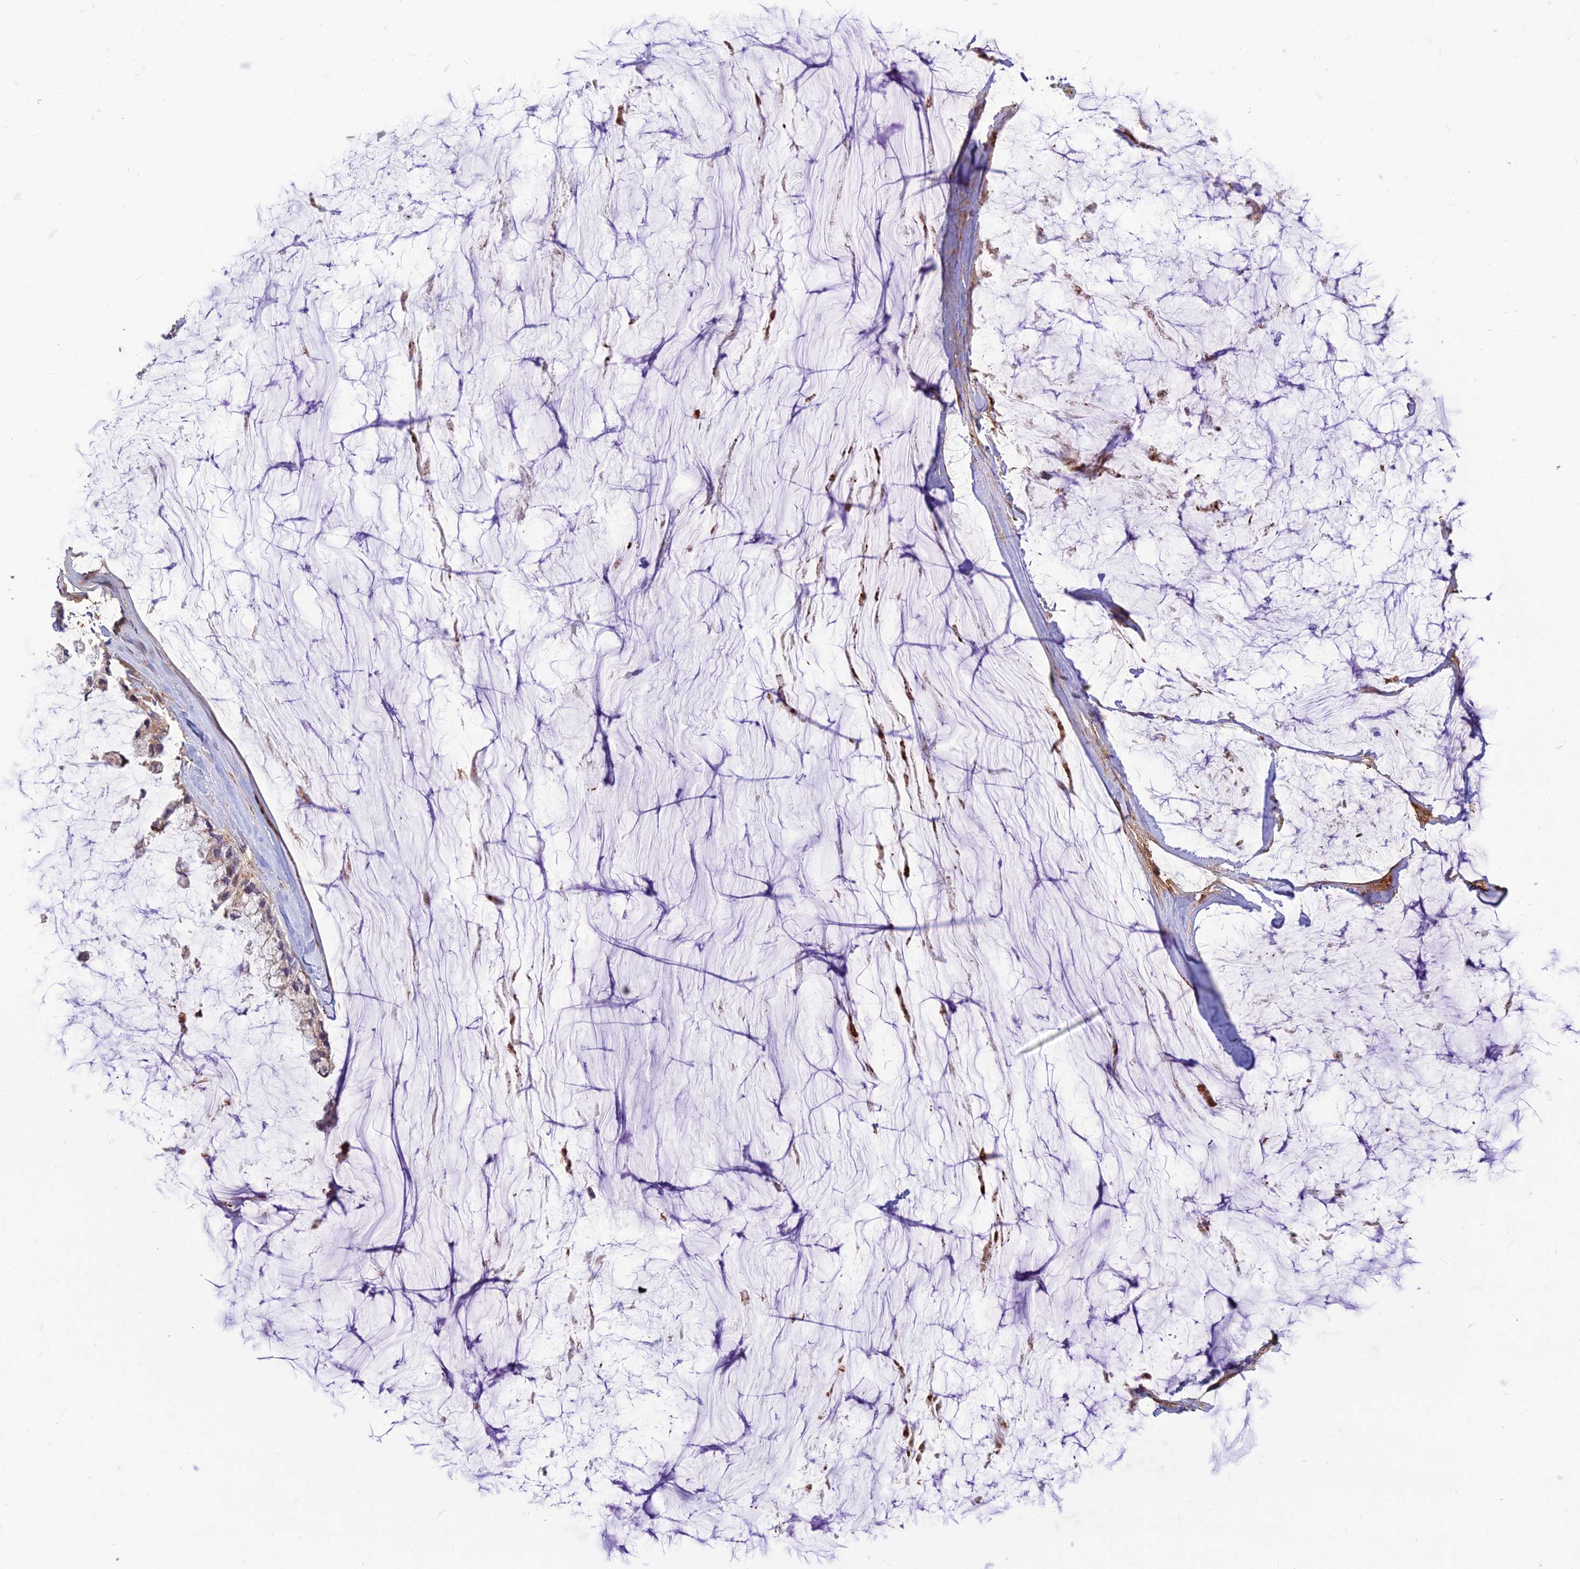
{"staining": {"intensity": "weak", "quantity": "25%-75%", "location": "cytoplasmic/membranous"}, "tissue": "ovarian cancer", "cell_type": "Tumor cells", "image_type": "cancer", "snomed": [{"axis": "morphology", "description": "Cystadenocarcinoma, mucinous, NOS"}, {"axis": "topography", "description": "Ovary"}], "caption": "This micrograph shows ovarian cancer stained with IHC to label a protein in brown. The cytoplasmic/membranous of tumor cells show weak positivity for the protein. Nuclei are counter-stained blue.", "gene": "ST8SIA5", "patient": {"sex": "female", "age": 39}}